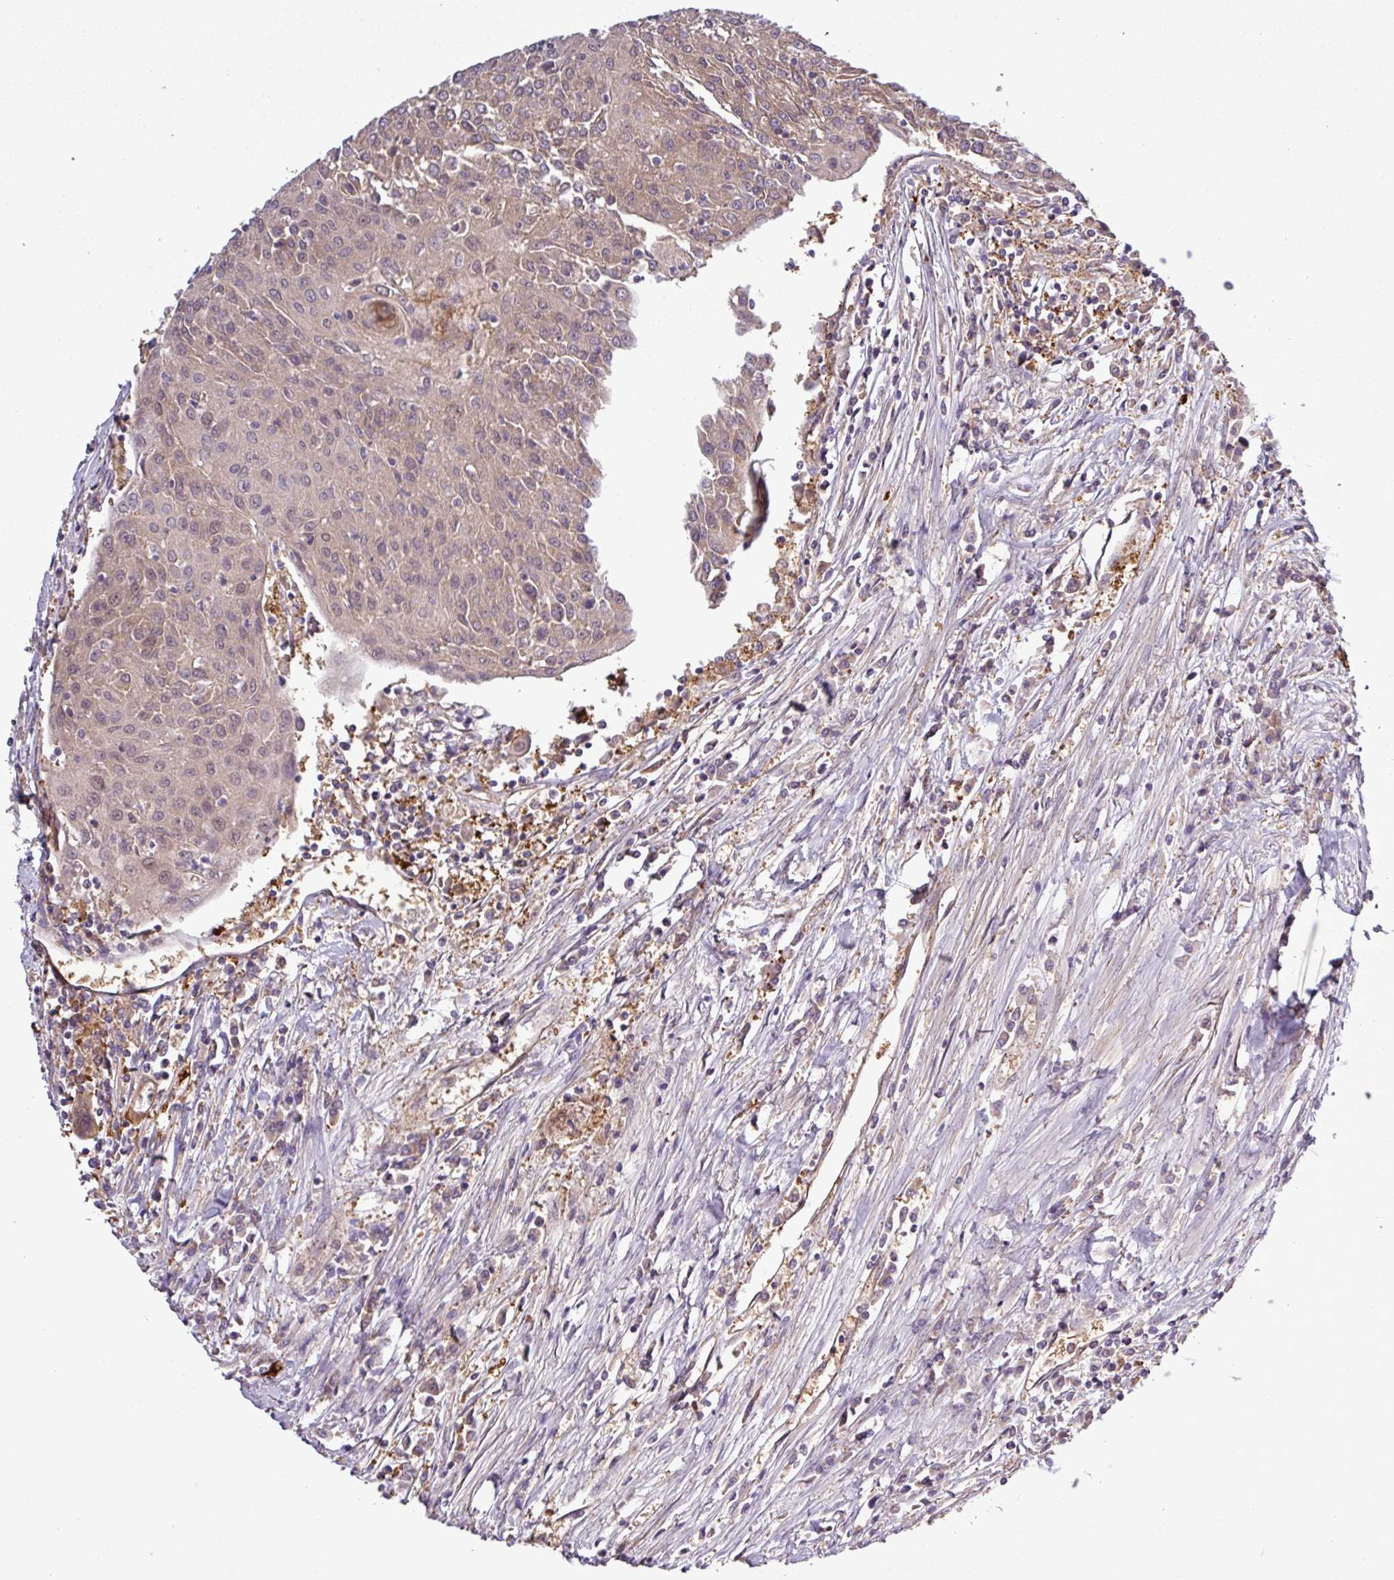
{"staining": {"intensity": "weak", "quantity": "25%-75%", "location": "cytoplasmic/membranous"}, "tissue": "urothelial cancer", "cell_type": "Tumor cells", "image_type": "cancer", "snomed": [{"axis": "morphology", "description": "Urothelial carcinoma, High grade"}, {"axis": "topography", "description": "Urinary bladder"}], "caption": "Protein expression analysis of urothelial cancer displays weak cytoplasmic/membranous positivity in about 25%-75% of tumor cells.", "gene": "SIRPB2", "patient": {"sex": "female", "age": 85}}